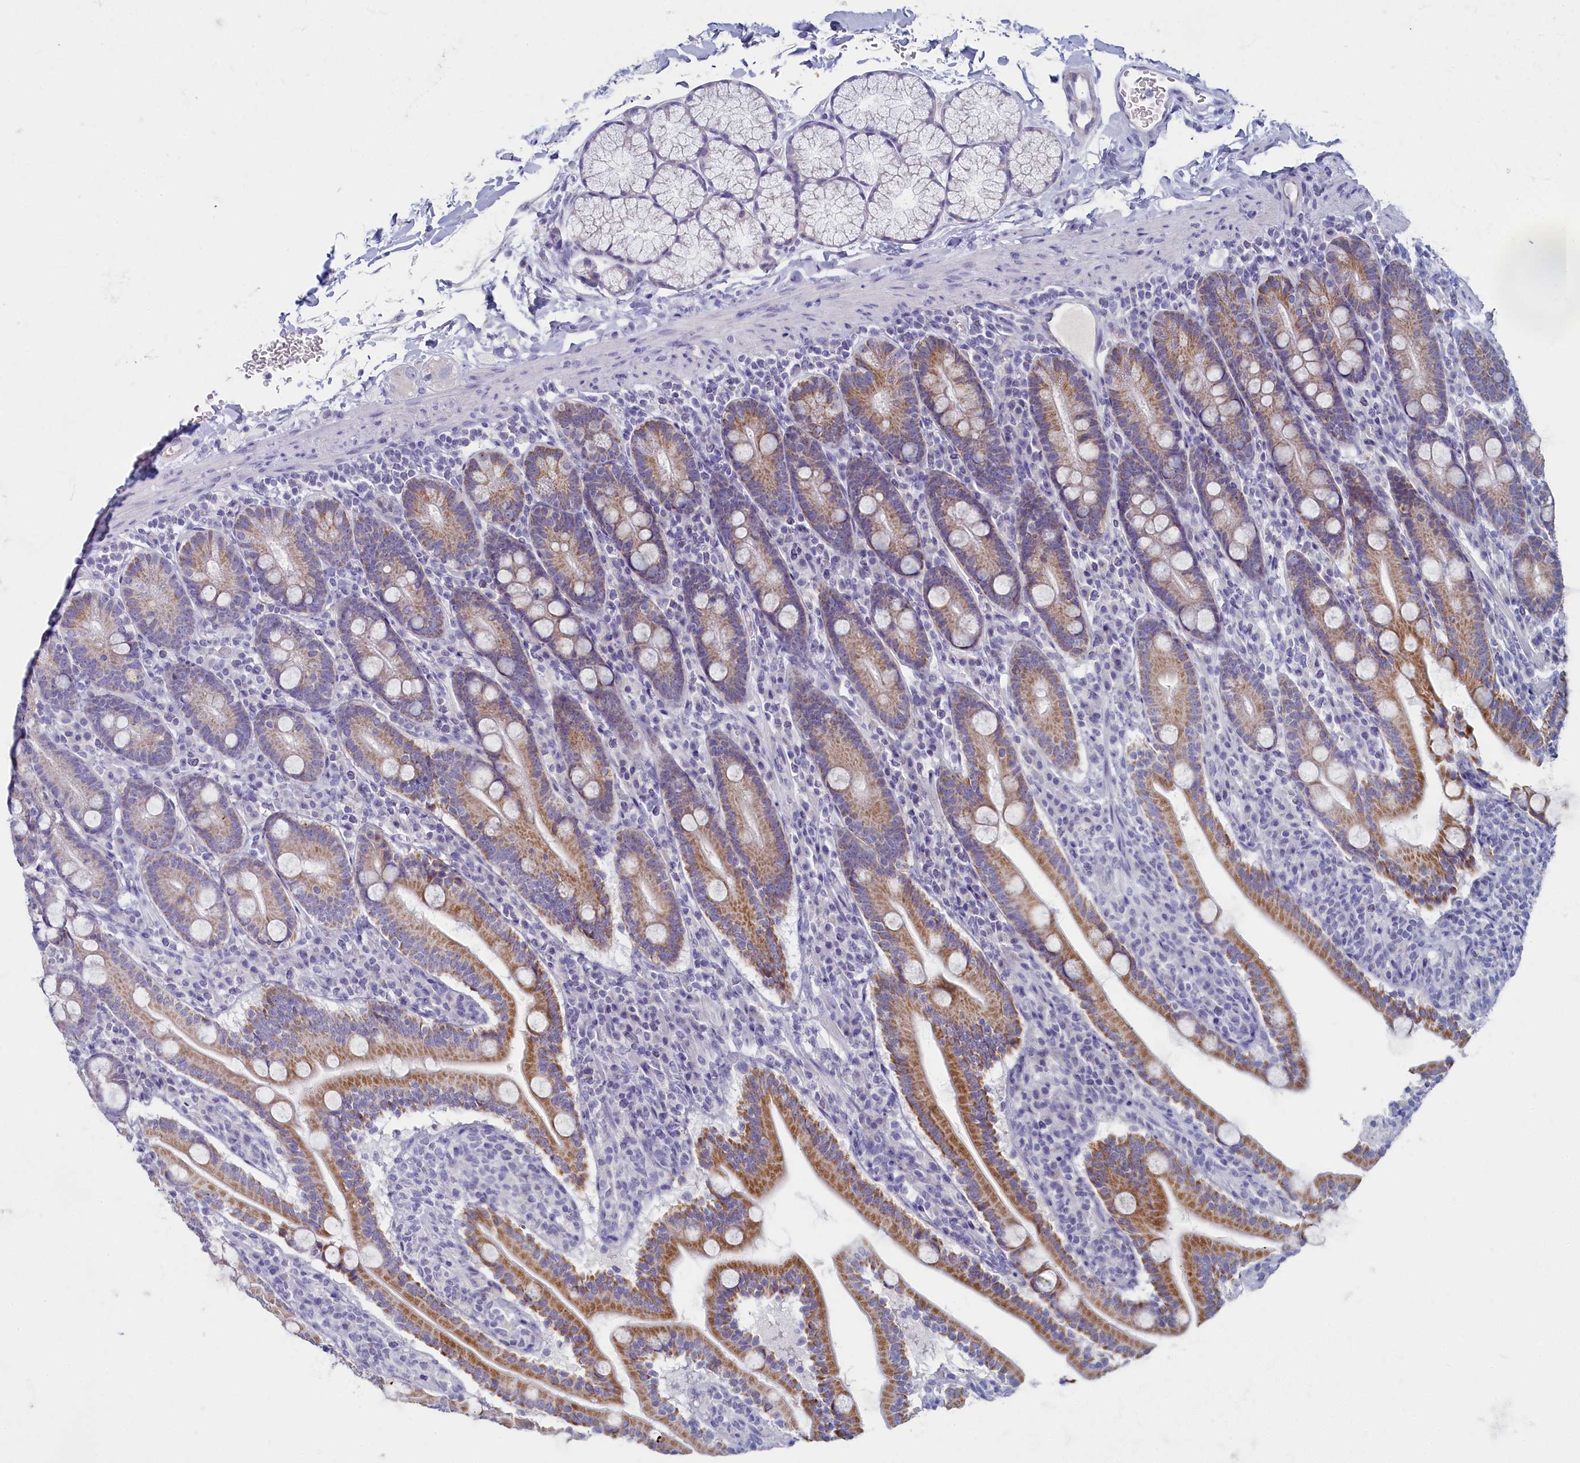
{"staining": {"intensity": "moderate", "quantity": ">75%", "location": "cytoplasmic/membranous"}, "tissue": "duodenum", "cell_type": "Glandular cells", "image_type": "normal", "snomed": [{"axis": "morphology", "description": "Normal tissue, NOS"}, {"axis": "topography", "description": "Duodenum"}], "caption": "Protein expression analysis of benign duodenum demonstrates moderate cytoplasmic/membranous staining in approximately >75% of glandular cells. (DAB (3,3'-diaminobenzidine) = brown stain, brightfield microscopy at high magnification).", "gene": "OCIAD2", "patient": {"sex": "male", "age": 35}}